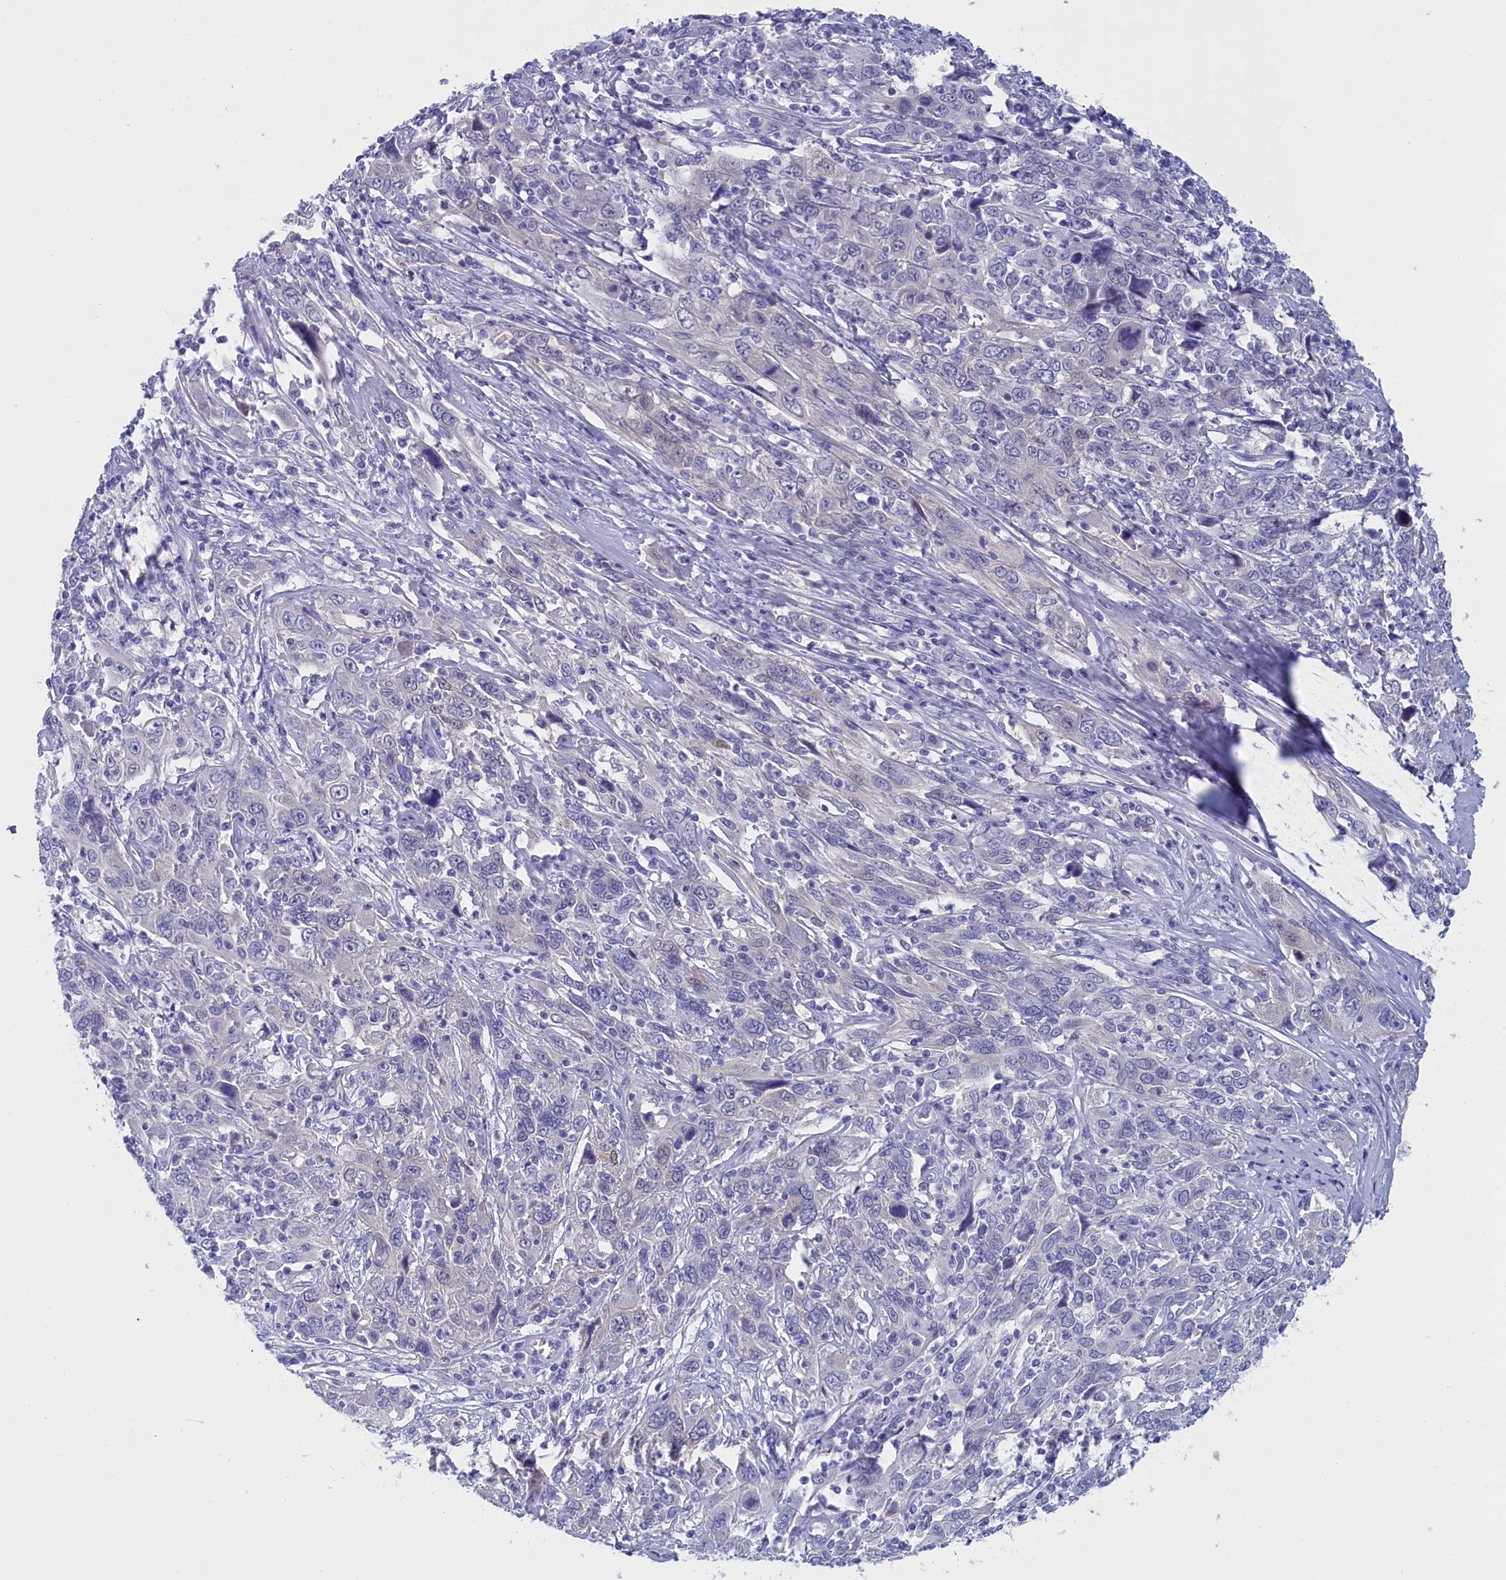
{"staining": {"intensity": "negative", "quantity": "none", "location": "none"}, "tissue": "cervical cancer", "cell_type": "Tumor cells", "image_type": "cancer", "snomed": [{"axis": "morphology", "description": "Squamous cell carcinoma, NOS"}, {"axis": "topography", "description": "Cervix"}], "caption": "The histopathology image demonstrates no significant staining in tumor cells of squamous cell carcinoma (cervical).", "gene": "ANKRD2", "patient": {"sex": "female", "age": 46}}